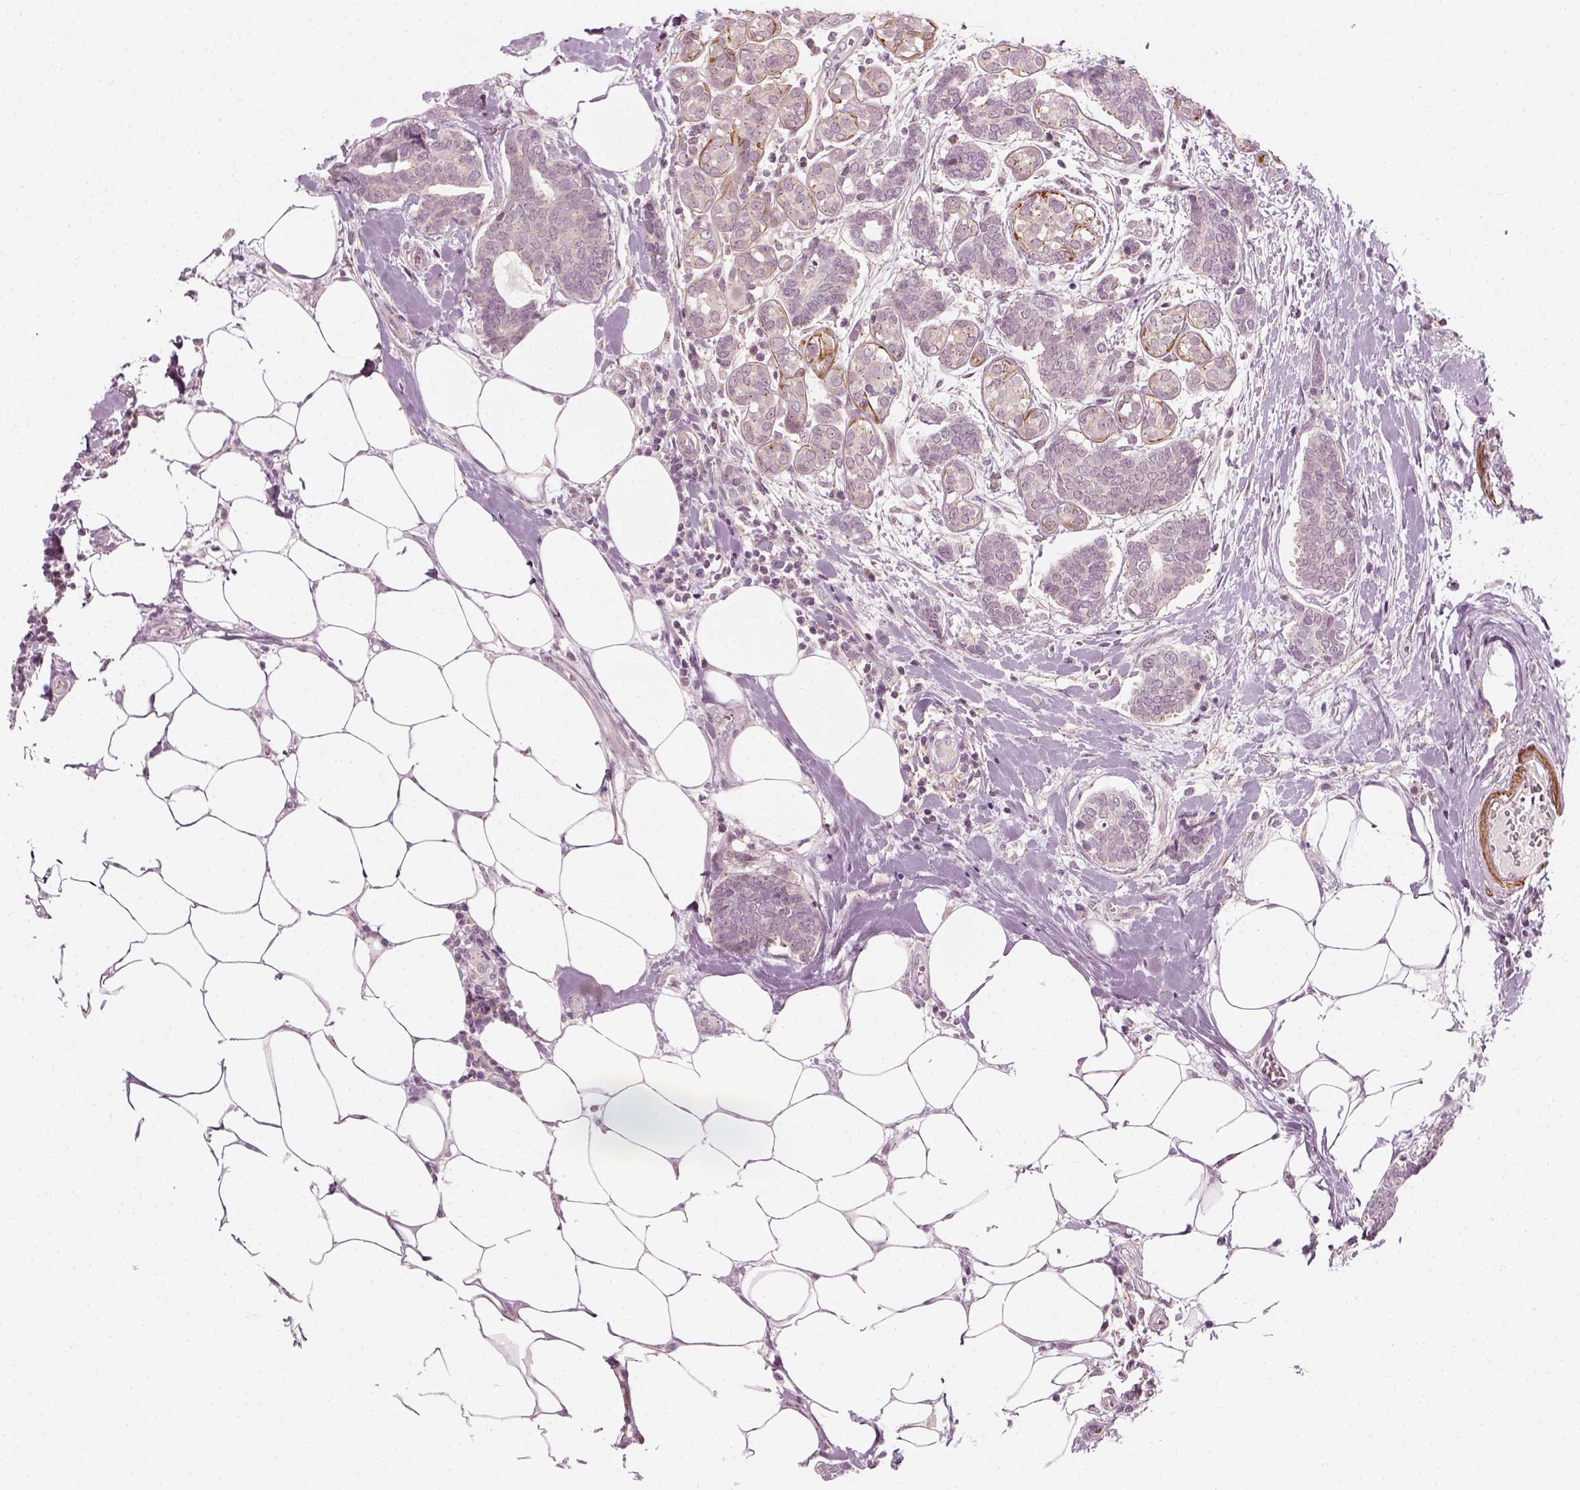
{"staining": {"intensity": "negative", "quantity": "none", "location": "none"}, "tissue": "breast cancer", "cell_type": "Tumor cells", "image_type": "cancer", "snomed": [{"axis": "morphology", "description": "Intraductal carcinoma, in situ"}, {"axis": "morphology", "description": "Duct carcinoma"}, {"axis": "morphology", "description": "Lobular carcinoma, in situ"}, {"axis": "topography", "description": "Breast"}], "caption": "Human breast cancer (intraductal carcinoma,  in situ) stained for a protein using immunohistochemistry demonstrates no positivity in tumor cells.", "gene": "MLIP", "patient": {"sex": "female", "age": 44}}